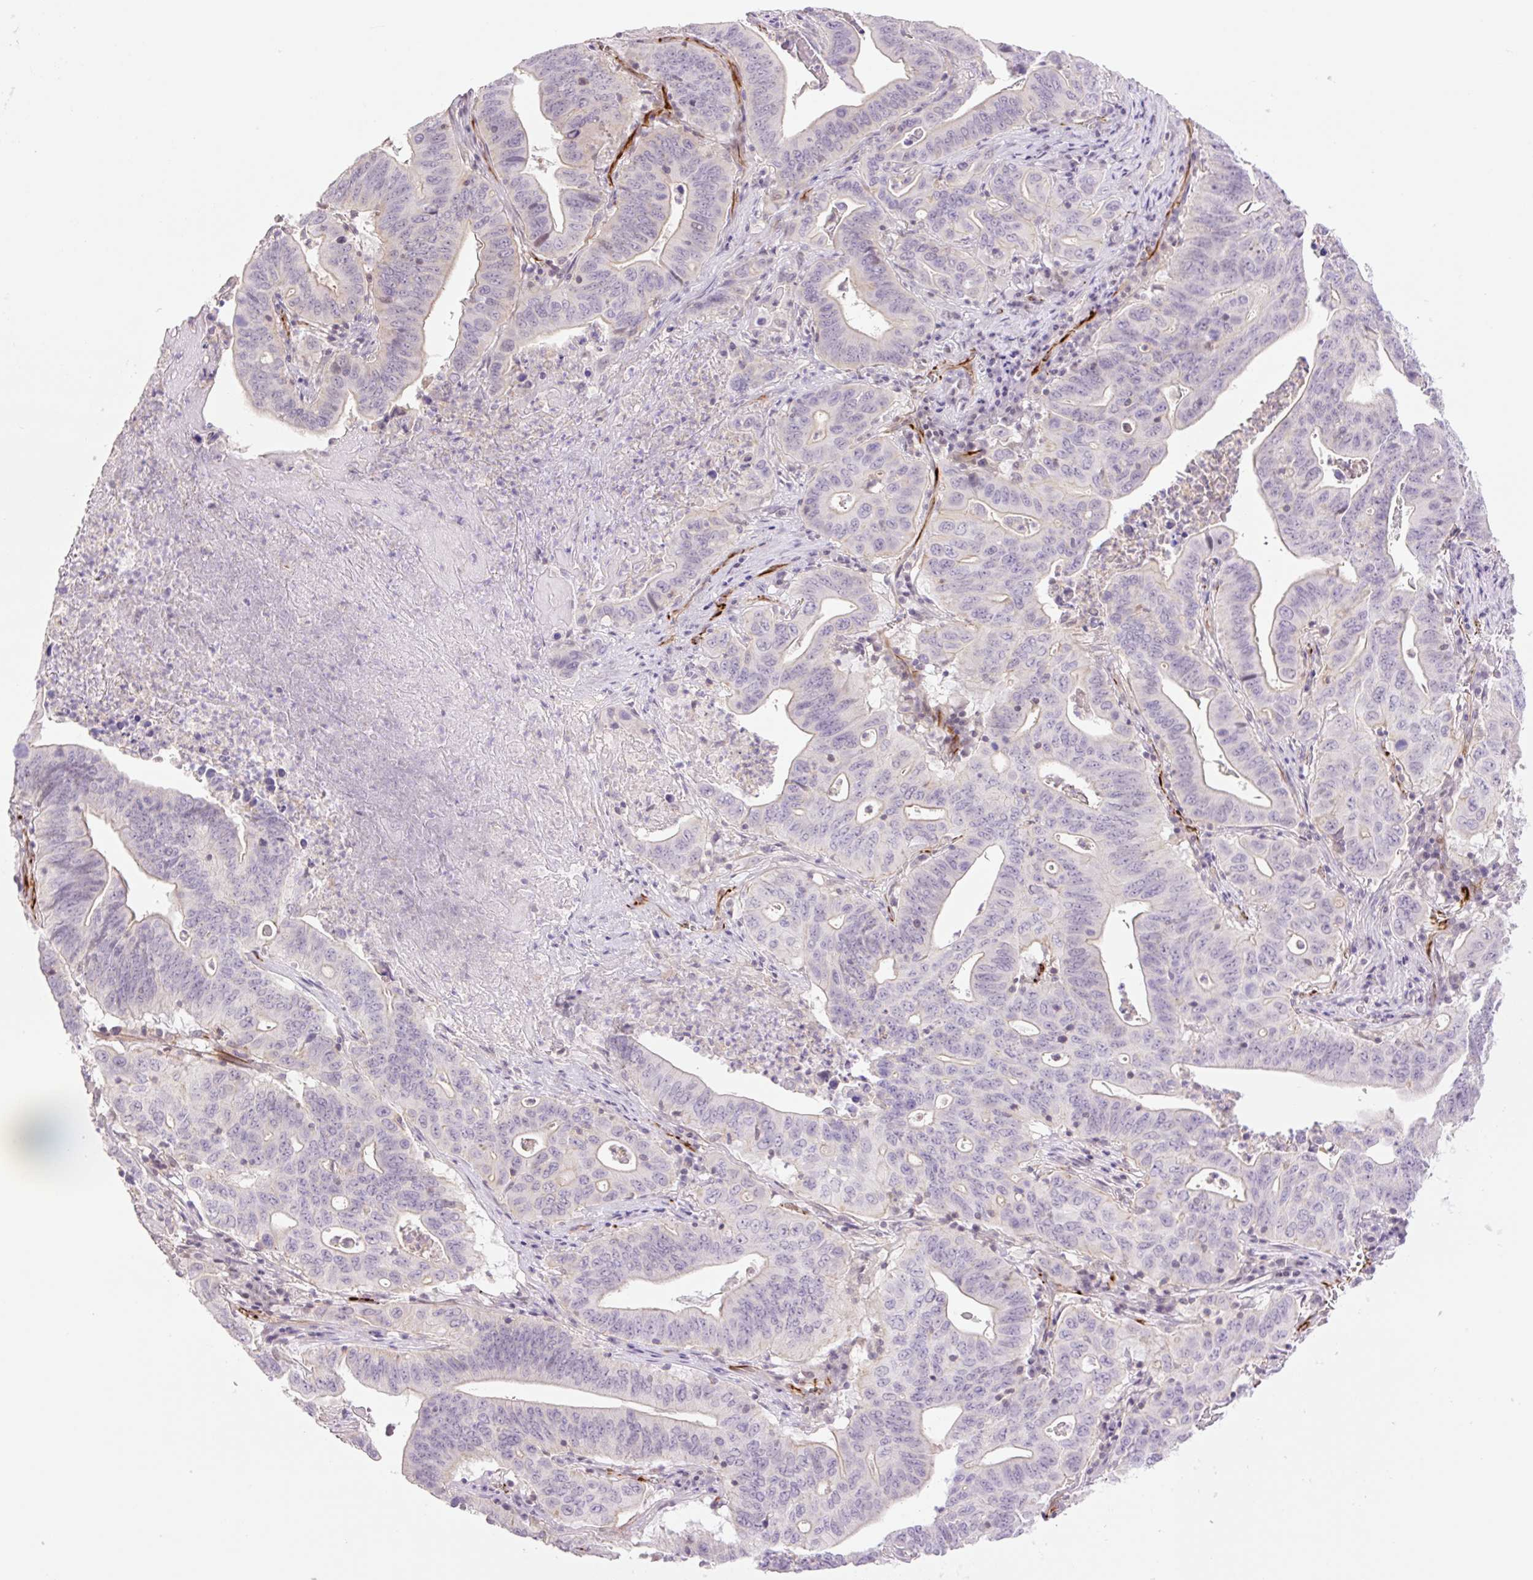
{"staining": {"intensity": "negative", "quantity": "none", "location": "none"}, "tissue": "lung cancer", "cell_type": "Tumor cells", "image_type": "cancer", "snomed": [{"axis": "morphology", "description": "Adenocarcinoma, NOS"}, {"axis": "topography", "description": "Lung"}], "caption": "A photomicrograph of human adenocarcinoma (lung) is negative for staining in tumor cells. (Stains: DAB (3,3'-diaminobenzidine) immunohistochemistry with hematoxylin counter stain, Microscopy: brightfield microscopy at high magnification).", "gene": "ZFYVE21", "patient": {"sex": "female", "age": 60}}